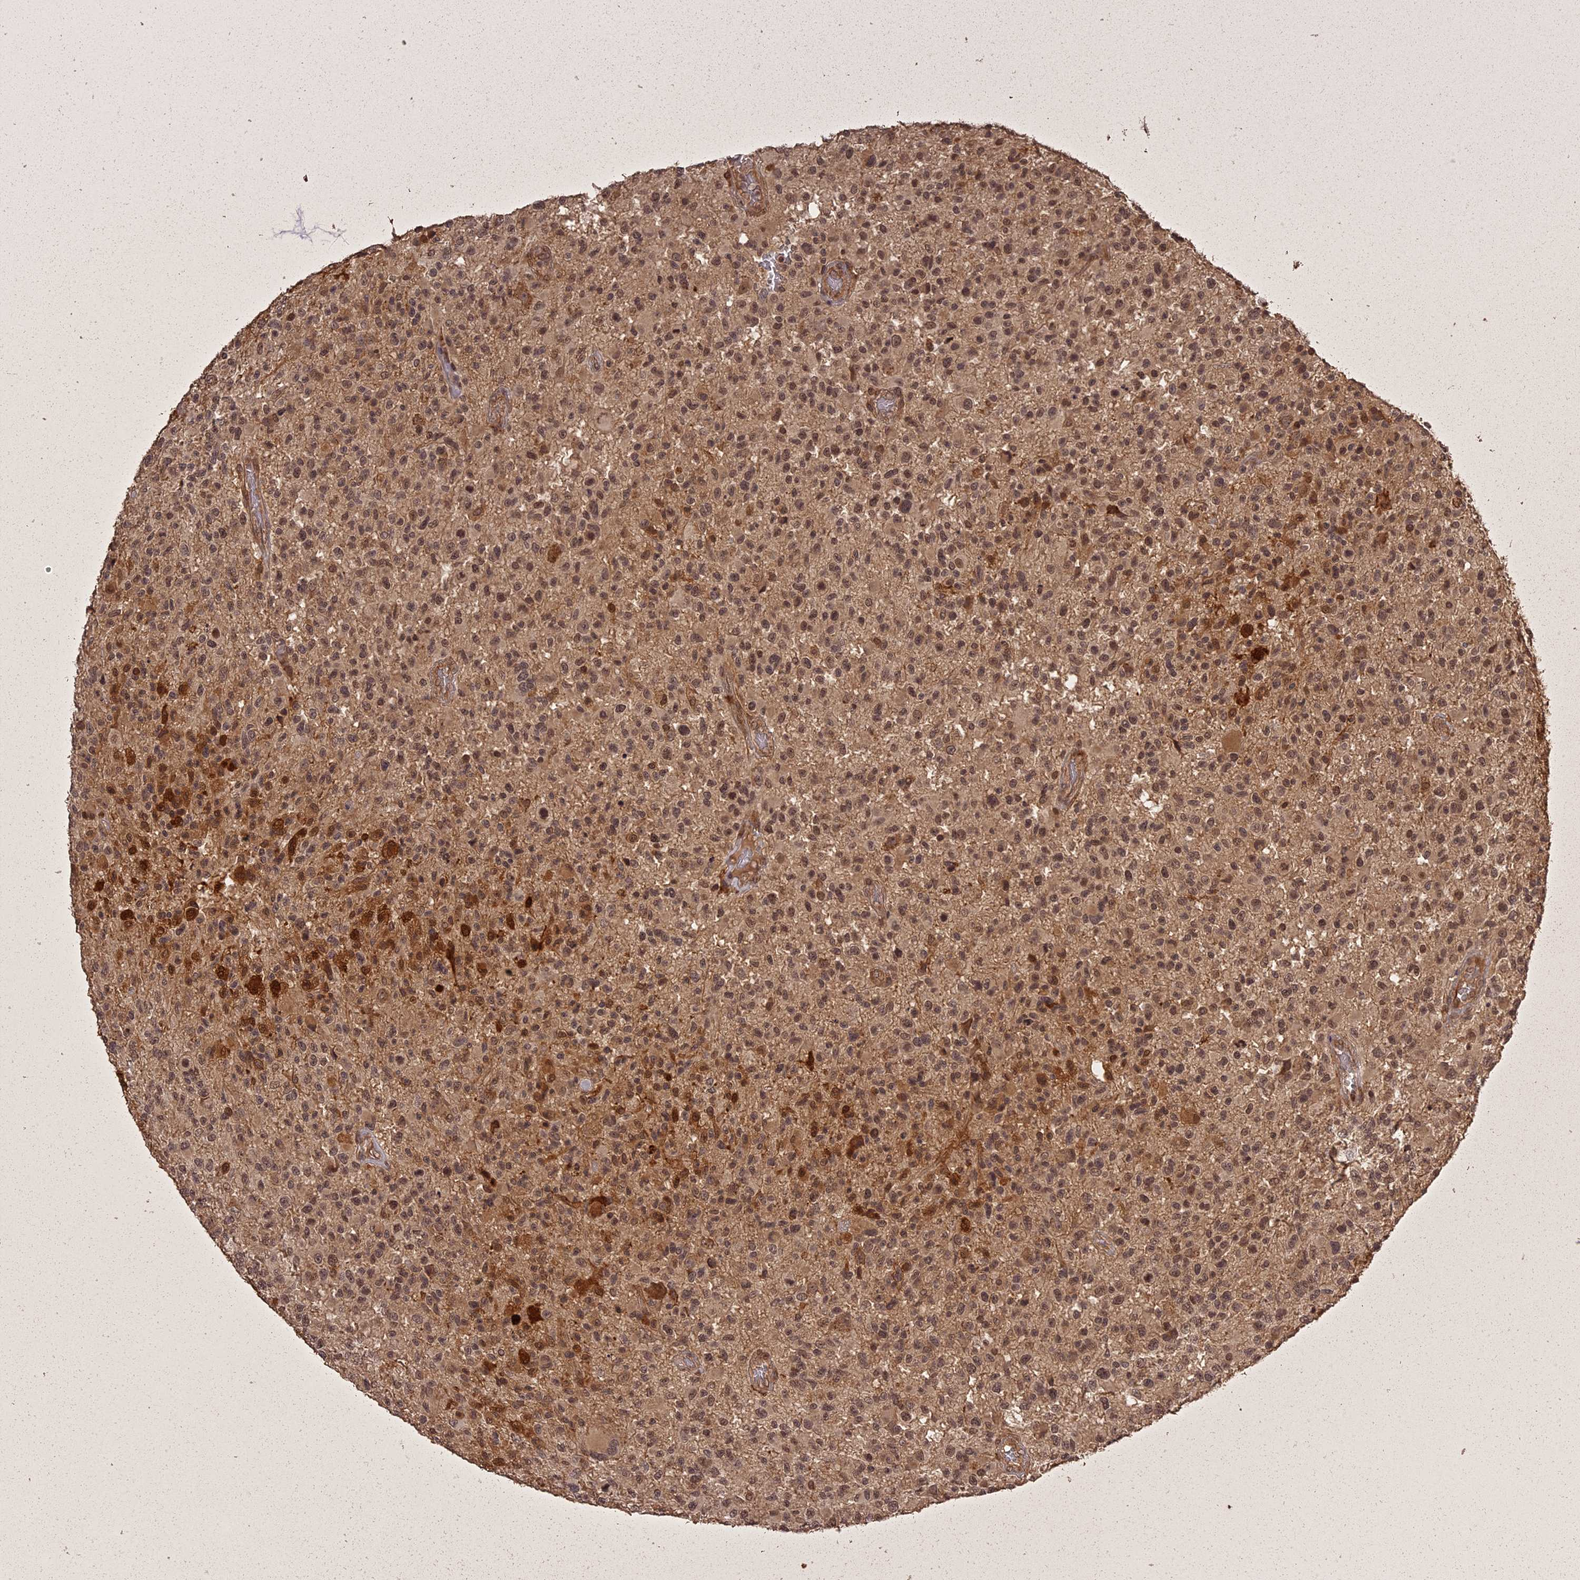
{"staining": {"intensity": "moderate", "quantity": "25%-75%", "location": "cytoplasmic/membranous,nuclear"}, "tissue": "glioma", "cell_type": "Tumor cells", "image_type": "cancer", "snomed": [{"axis": "morphology", "description": "Glioma, malignant, High grade"}, {"axis": "morphology", "description": "Glioblastoma, NOS"}, {"axis": "topography", "description": "Brain"}], "caption": "Moderate cytoplasmic/membranous and nuclear protein staining is identified in approximately 25%-75% of tumor cells in glioma. Immunohistochemistry (ihc) stains the protein of interest in brown and the nuclei are stained blue.", "gene": "ING5", "patient": {"sex": "male", "age": 60}}